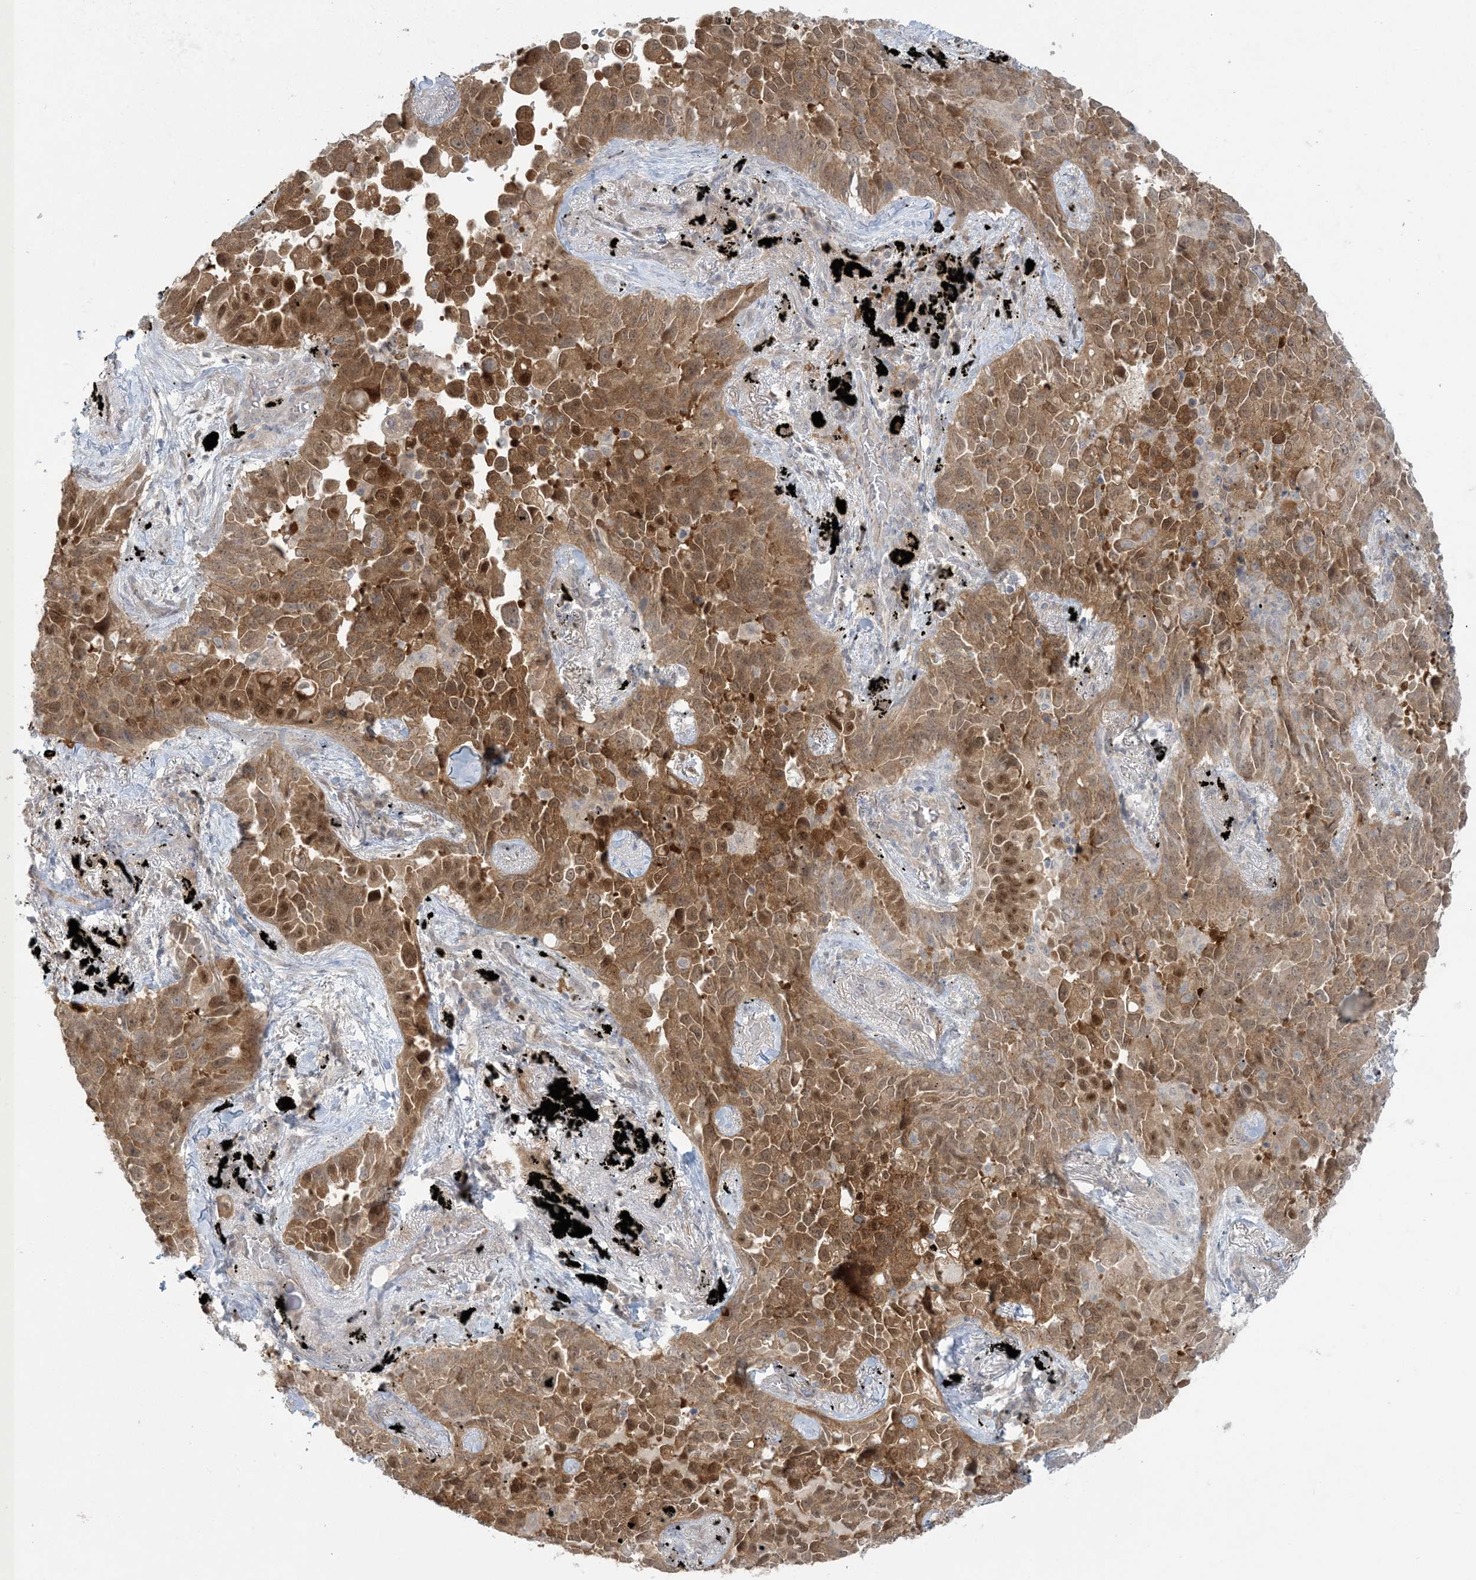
{"staining": {"intensity": "moderate", "quantity": ">75%", "location": "cytoplasmic/membranous,nuclear"}, "tissue": "lung cancer", "cell_type": "Tumor cells", "image_type": "cancer", "snomed": [{"axis": "morphology", "description": "Adenocarcinoma, NOS"}, {"axis": "topography", "description": "Lung"}], "caption": "Immunohistochemistry (IHC) staining of adenocarcinoma (lung), which exhibits medium levels of moderate cytoplasmic/membranous and nuclear positivity in approximately >75% of tumor cells indicating moderate cytoplasmic/membranous and nuclear protein staining. The staining was performed using DAB (brown) for protein detection and nuclei were counterstained in hematoxylin (blue).", "gene": "NRBP2", "patient": {"sex": "female", "age": 67}}